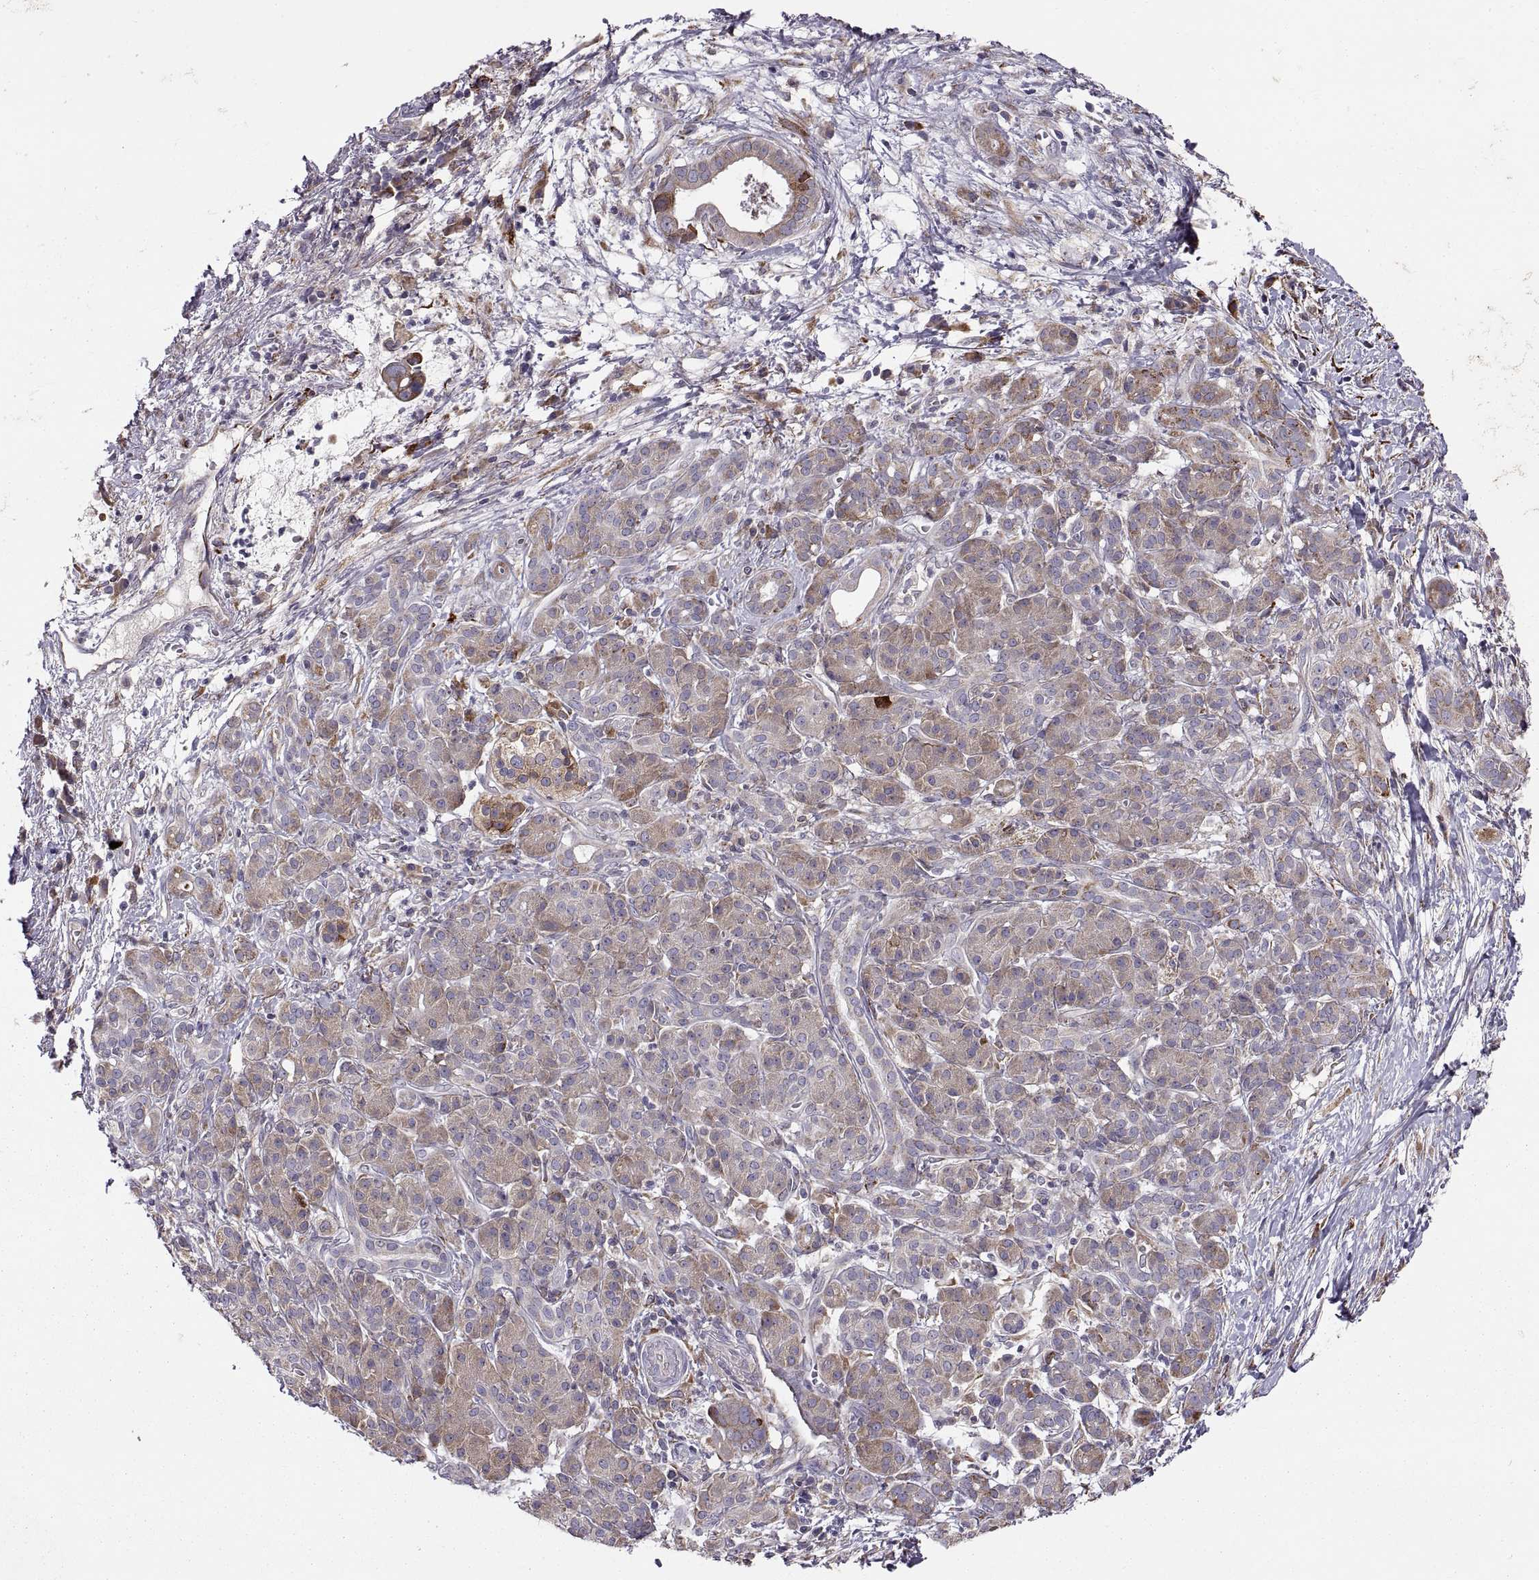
{"staining": {"intensity": "weak", "quantity": ">75%", "location": "cytoplasmic/membranous"}, "tissue": "pancreatic cancer", "cell_type": "Tumor cells", "image_type": "cancer", "snomed": [{"axis": "morphology", "description": "Adenocarcinoma, NOS"}, {"axis": "topography", "description": "Pancreas"}], "caption": "There is low levels of weak cytoplasmic/membranous expression in tumor cells of pancreatic adenocarcinoma, as demonstrated by immunohistochemical staining (brown color).", "gene": "PLEKHB2", "patient": {"sex": "male", "age": 61}}